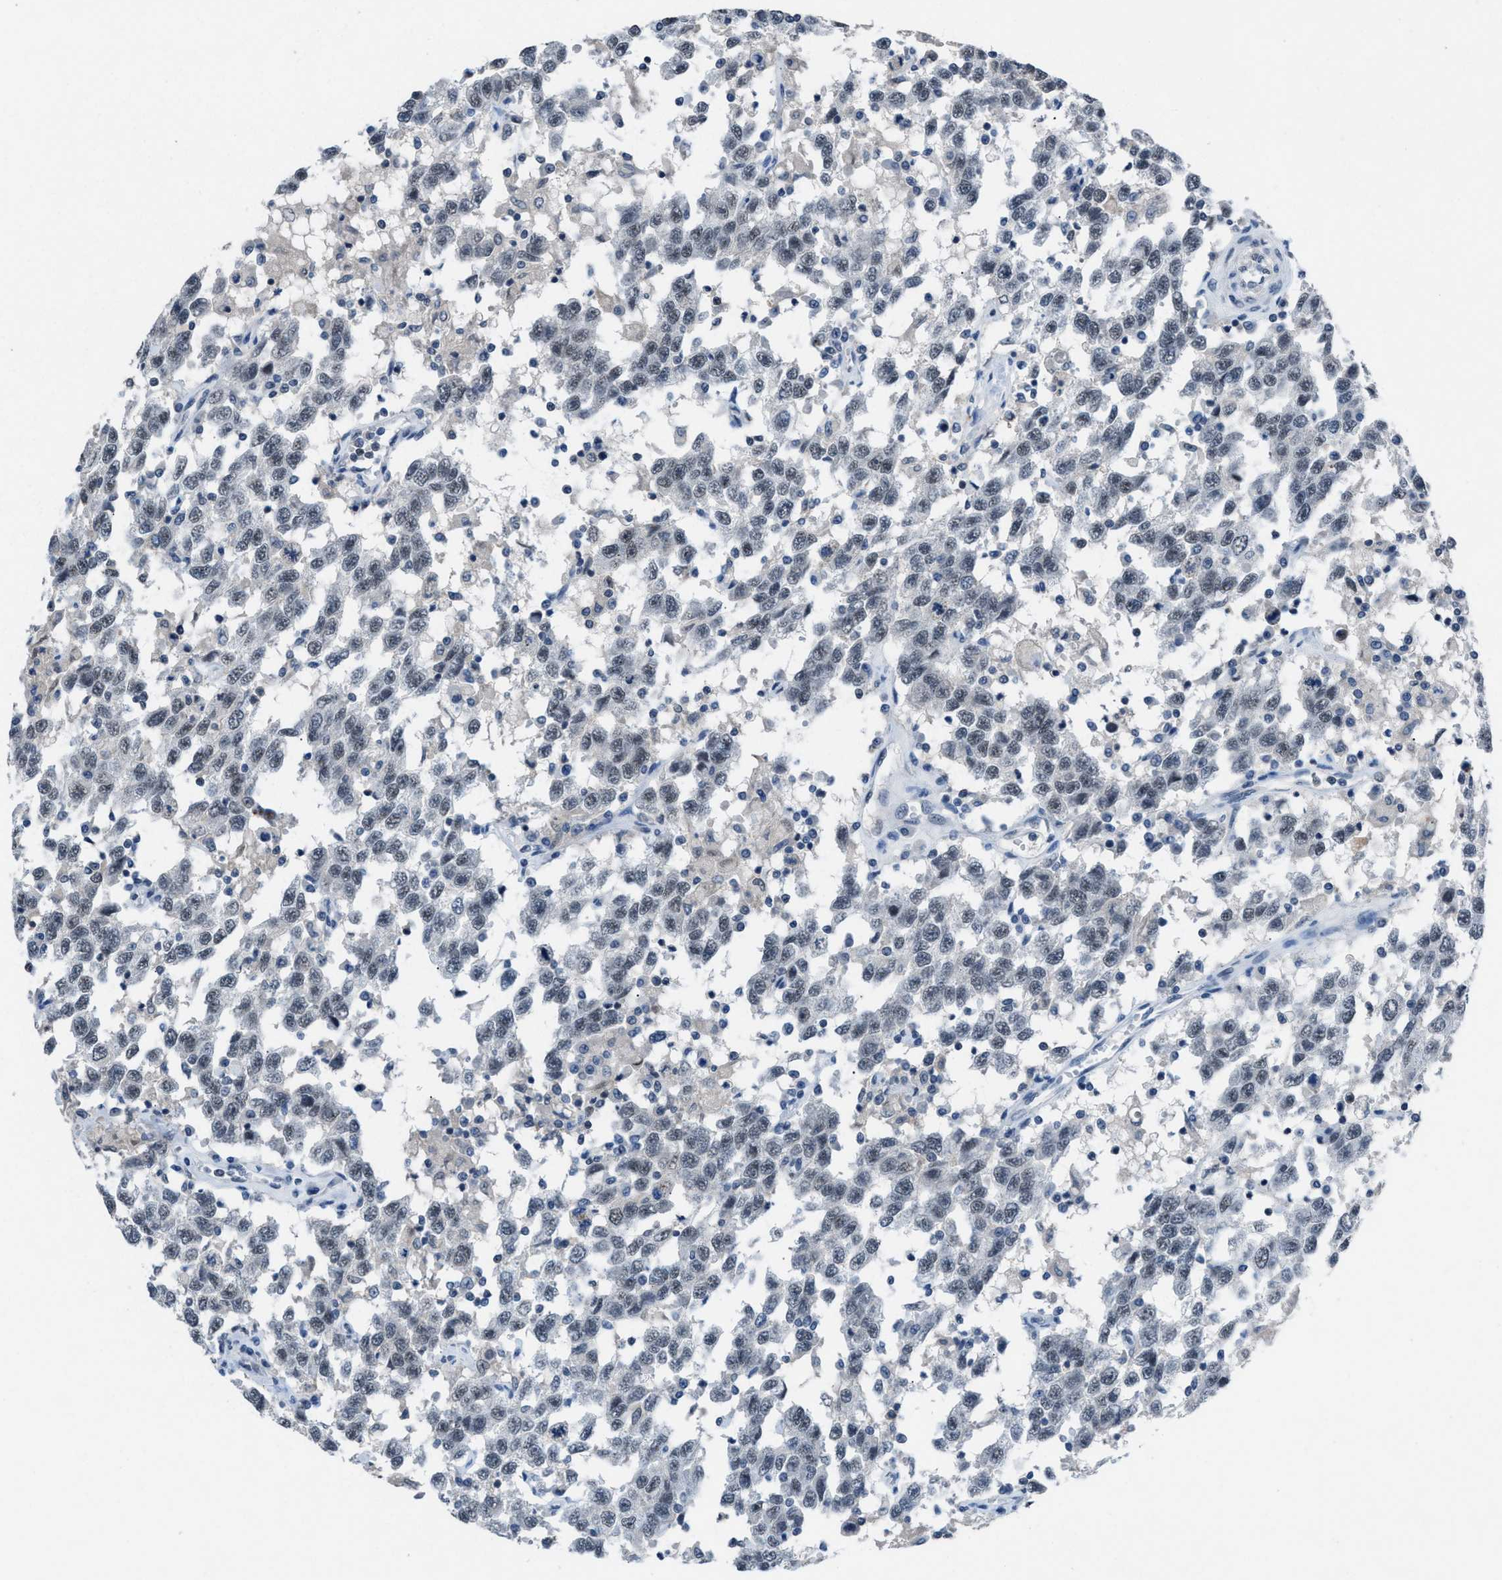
{"staining": {"intensity": "negative", "quantity": "none", "location": "none"}, "tissue": "testis cancer", "cell_type": "Tumor cells", "image_type": "cancer", "snomed": [{"axis": "morphology", "description": "Seminoma, NOS"}, {"axis": "topography", "description": "Testis"}], "caption": "This is an immunohistochemistry histopathology image of testis seminoma. There is no staining in tumor cells.", "gene": "ANAPC11", "patient": {"sex": "male", "age": 41}}